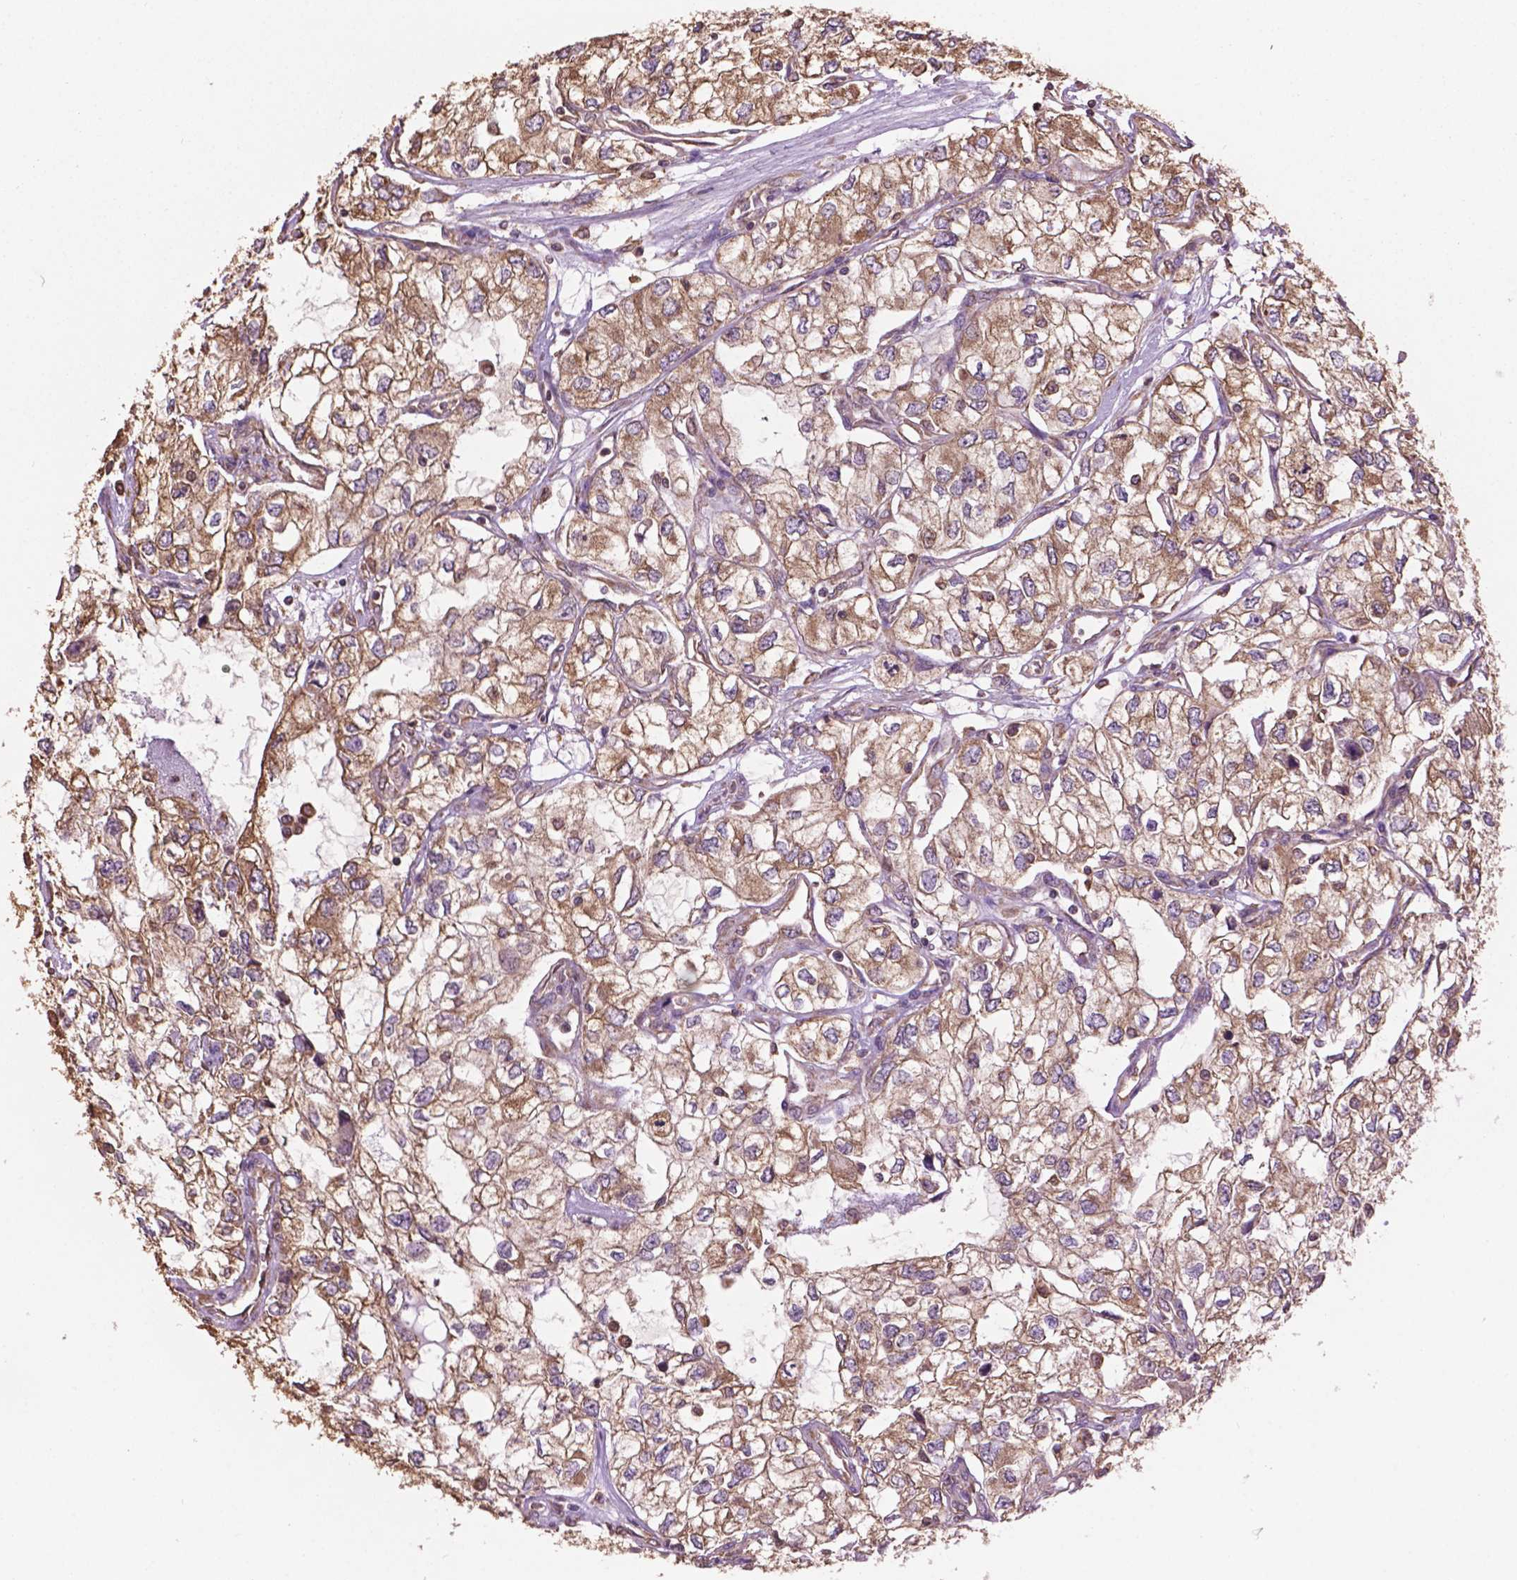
{"staining": {"intensity": "moderate", "quantity": ">75%", "location": "cytoplasmic/membranous"}, "tissue": "renal cancer", "cell_type": "Tumor cells", "image_type": "cancer", "snomed": [{"axis": "morphology", "description": "Adenocarcinoma, NOS"}, {"axis": "topography", "description": "Kidney"}], "caption": "High-magnification brightfield microscopy of renal cancer stained with DAB (3,3'-diaminobenzidine) (brown) and counterstained with hematoxylin (blue). tumor cells exhibit moderate cytoplasmic/membranous expression is appreciated in approximately>75% of cells. Using DAB (3,3'-diaminobenzidine) (brown) and hematoxylin (blue) stains, captured at high magnification using brightfield microscopy.", "gene": "PPP2R5E", "patient": {"sex": "female", "age": 59}}